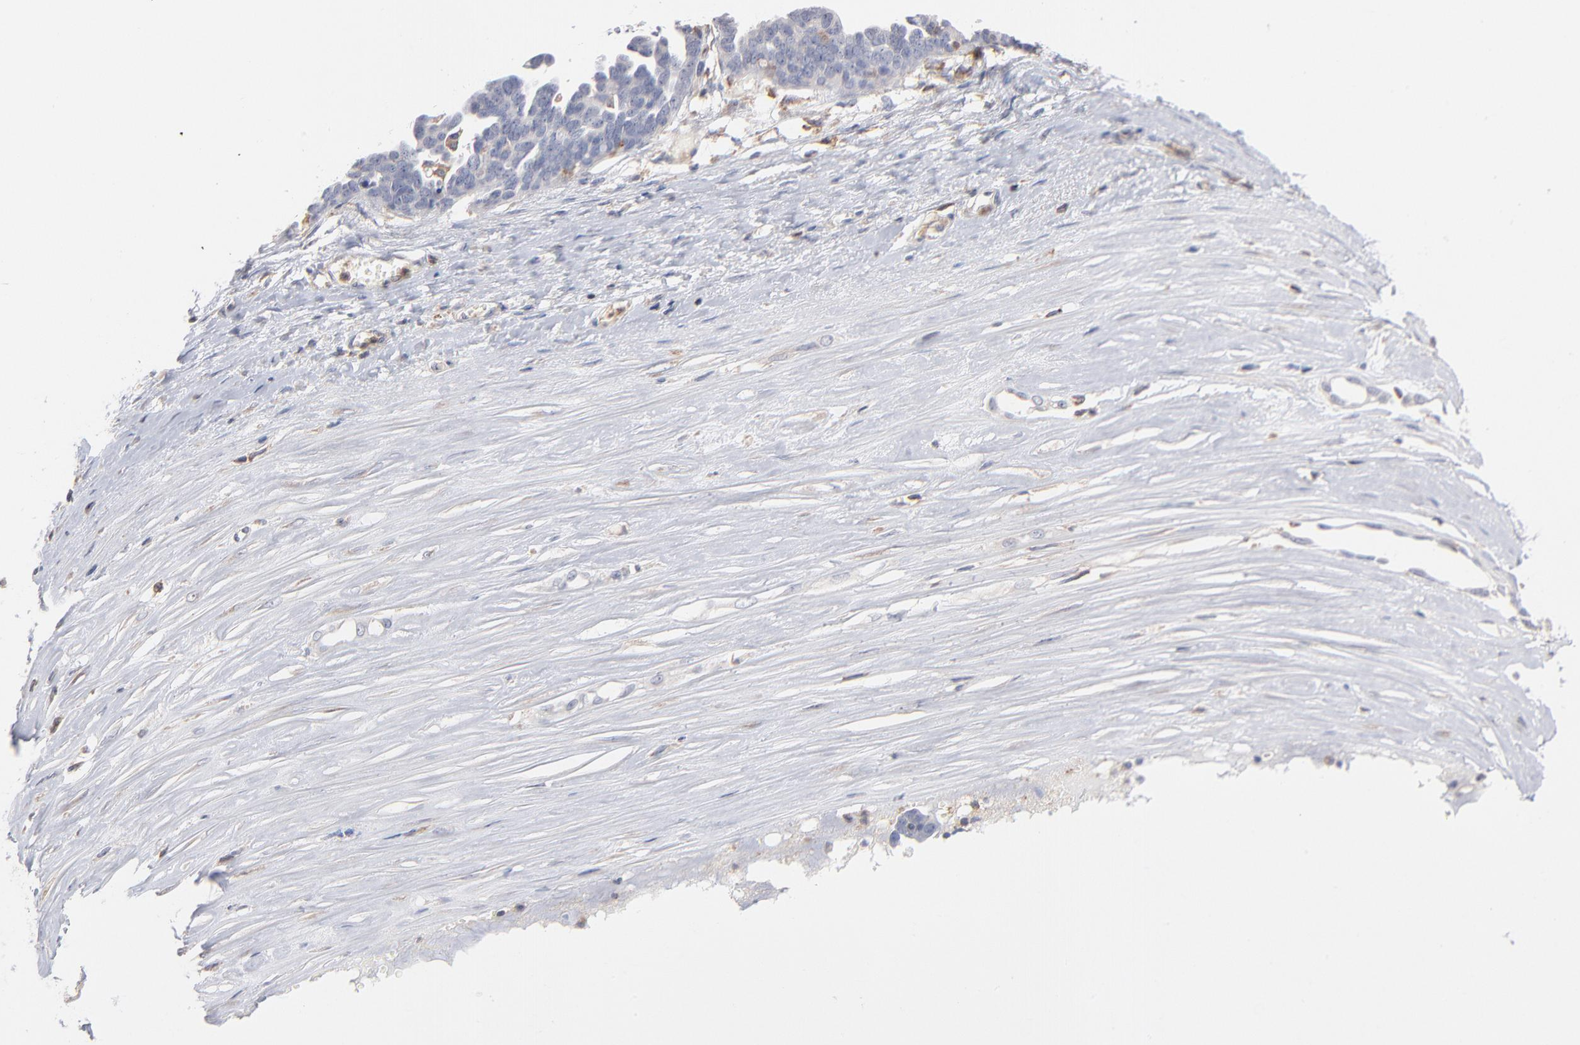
{"staining": {"intensity": "negative", "quantity": "none", "location": "none"}, "tissue": "ovarian cancer", "cell_type": "Tumor cells", "image_type": "cancer", "snomed": [{"axis": "morphology", "description": "Cystadenocarcinoma, serous, NOS"}, {"axis": "topography", "description": "Ovary"}], "caption": "Immunohistochemical staining of human ovarian serous cystadenocarcinoma shows no significant expression in tumor cells.", "gene": "WIPF1", "patient": {"sex": "female", "age": 54}}